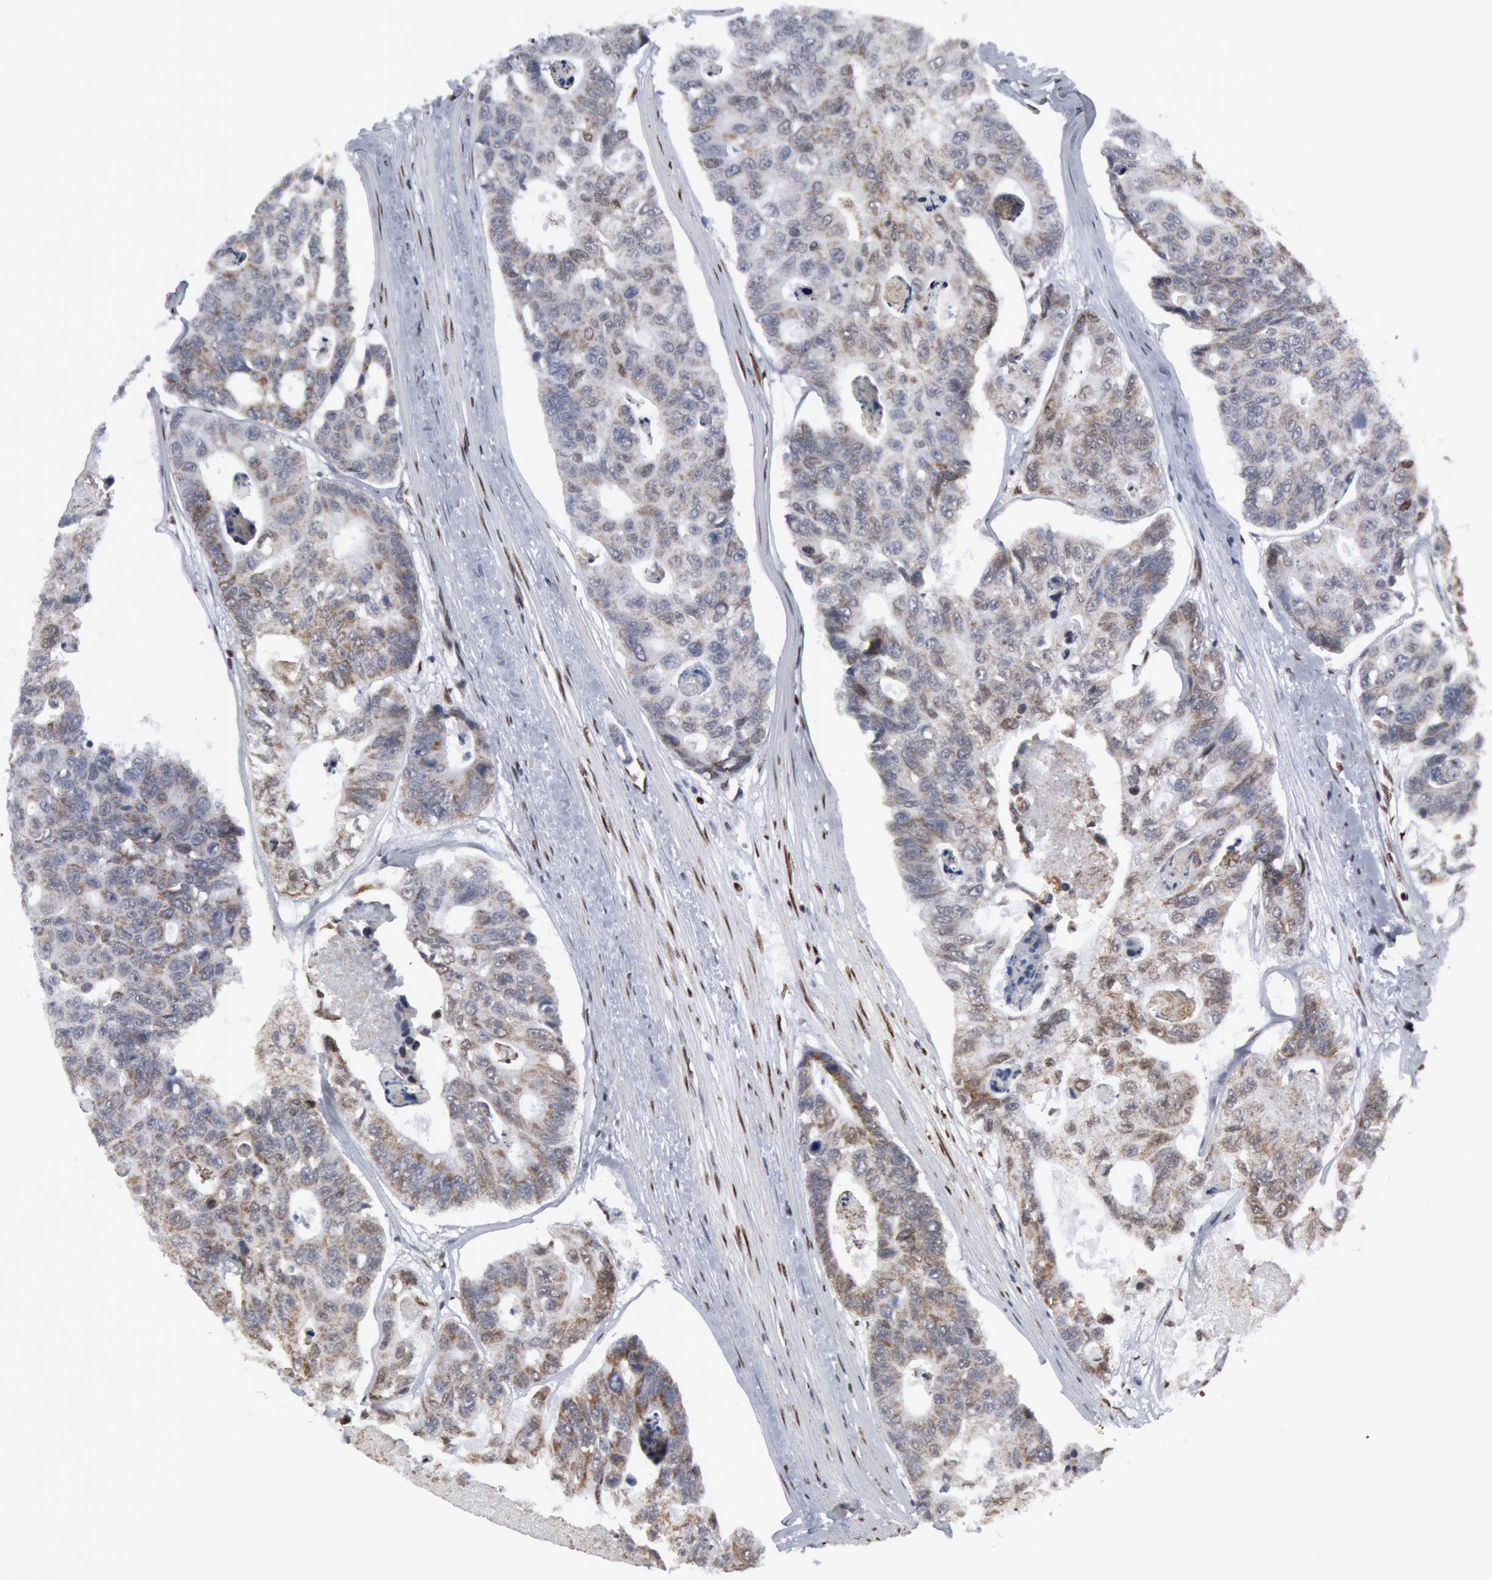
{"staining": {"intensity": "negative", "quantity": "none", "location": "none"}, "tissue": "colorectal cancer", "cell_type": "Tumor cells", "image_type": "cancer", "snomed": [{"axis": "morphology", "description": "Adenocarcinoma, NOS"}, {"axis": "topography", "description": "Colon"}], "caption": "Immunohistochemistry (IHC) of human colorectal adenocarcinoma shows no positivity in tumor cells.", "gene": "MECP2", "patient": {"sex": "female", "age": 86}}